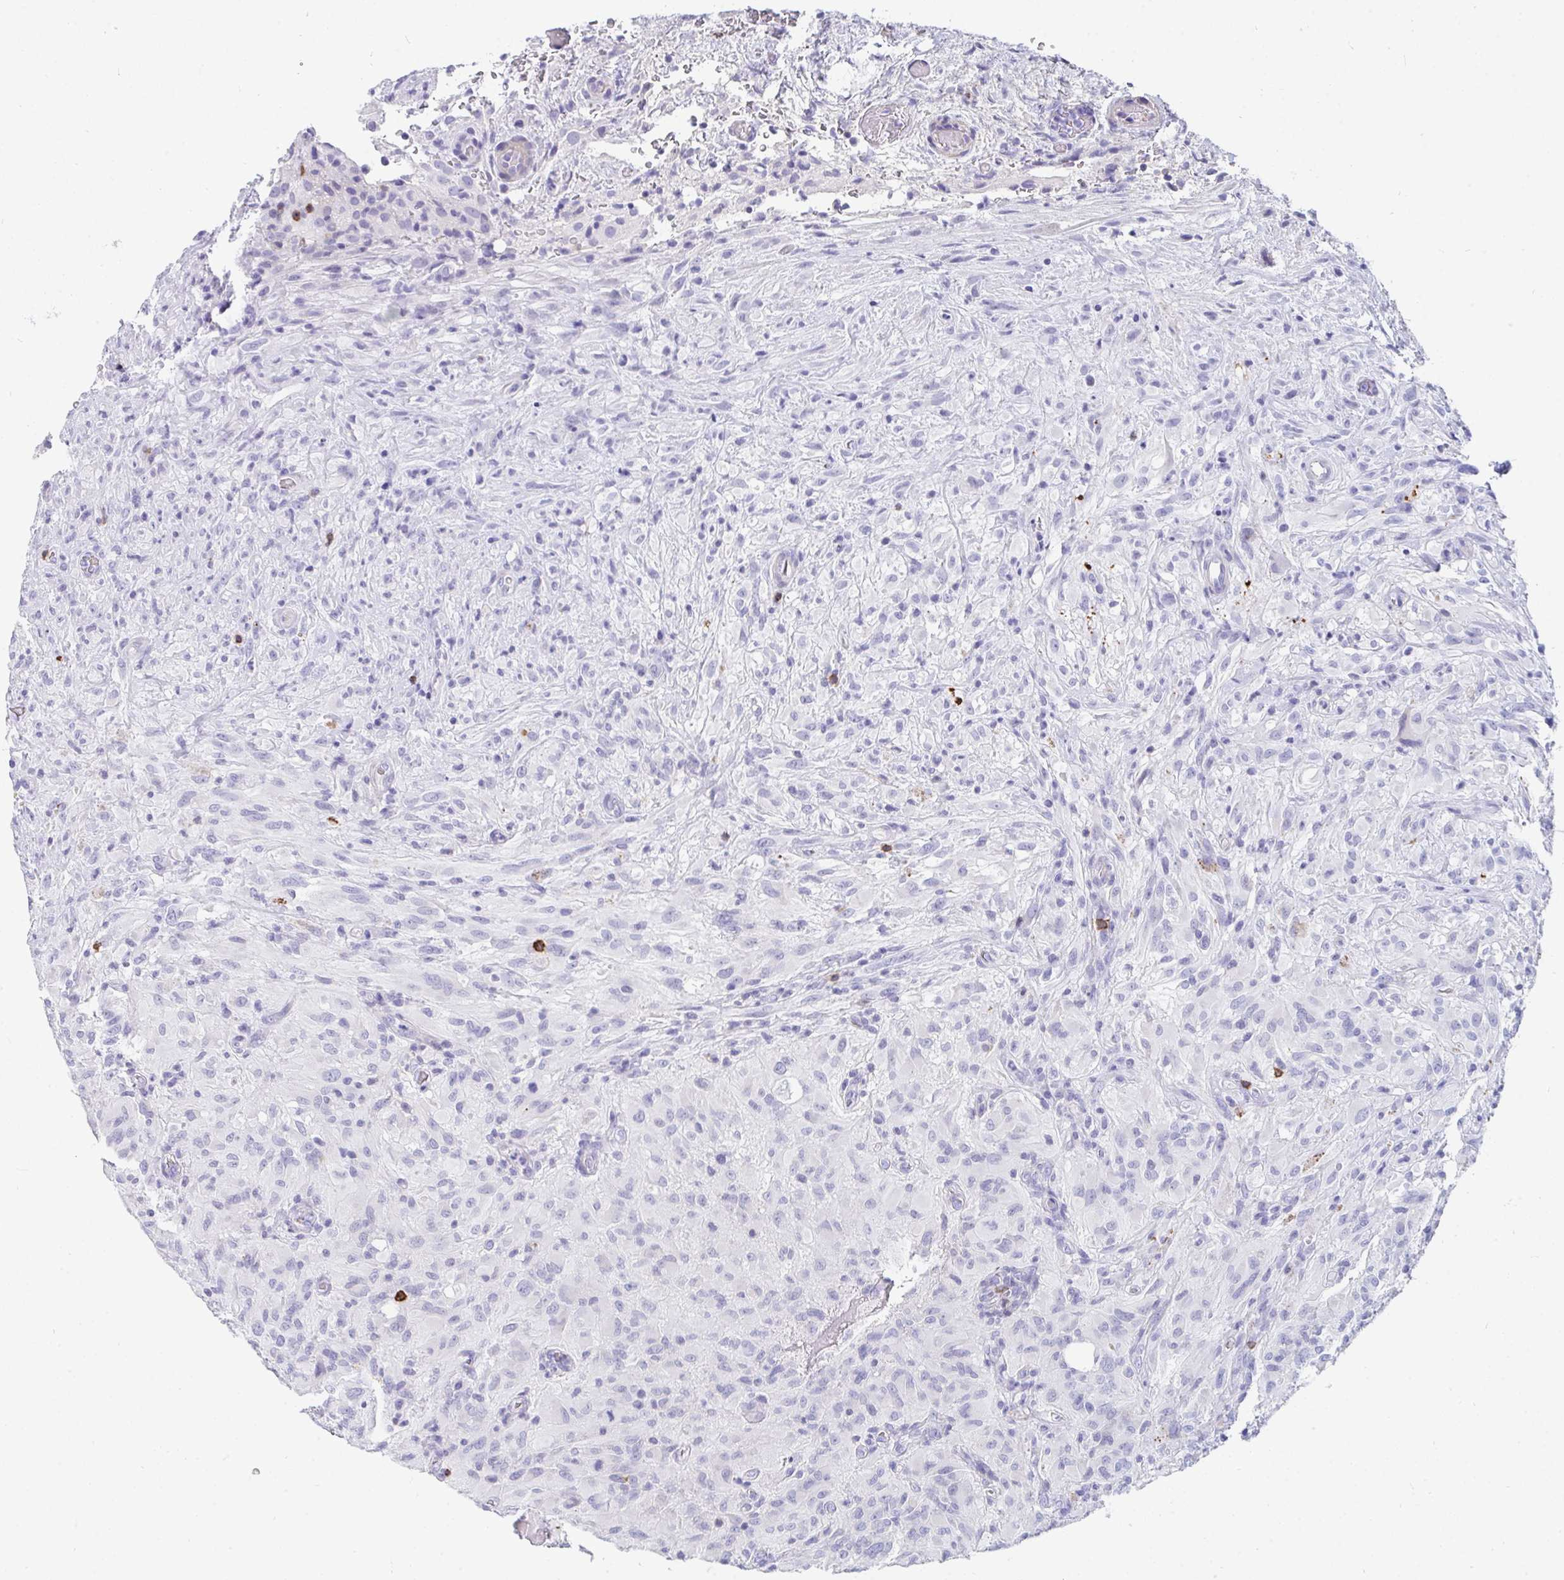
{"staining": {"intensity": "negative", "quantity": "none", "location": "none"}, "tissue": "glioma", "cell_type": "Tumor cells", "image_type": "cancer", "snomed": [{"axis": "morphology", "description": "Glioma, malignant, High grade"}, {"axis": "topography", "description": "Brain"}], "caption": "DAB (3,3'-diaminobenzidine) immunohistochemical staining of human high-grade glioma (malignant) reveals no significant expression in tumor cells.", "gene": "CD7", "patient": {"sex": "male", "age": 71}}